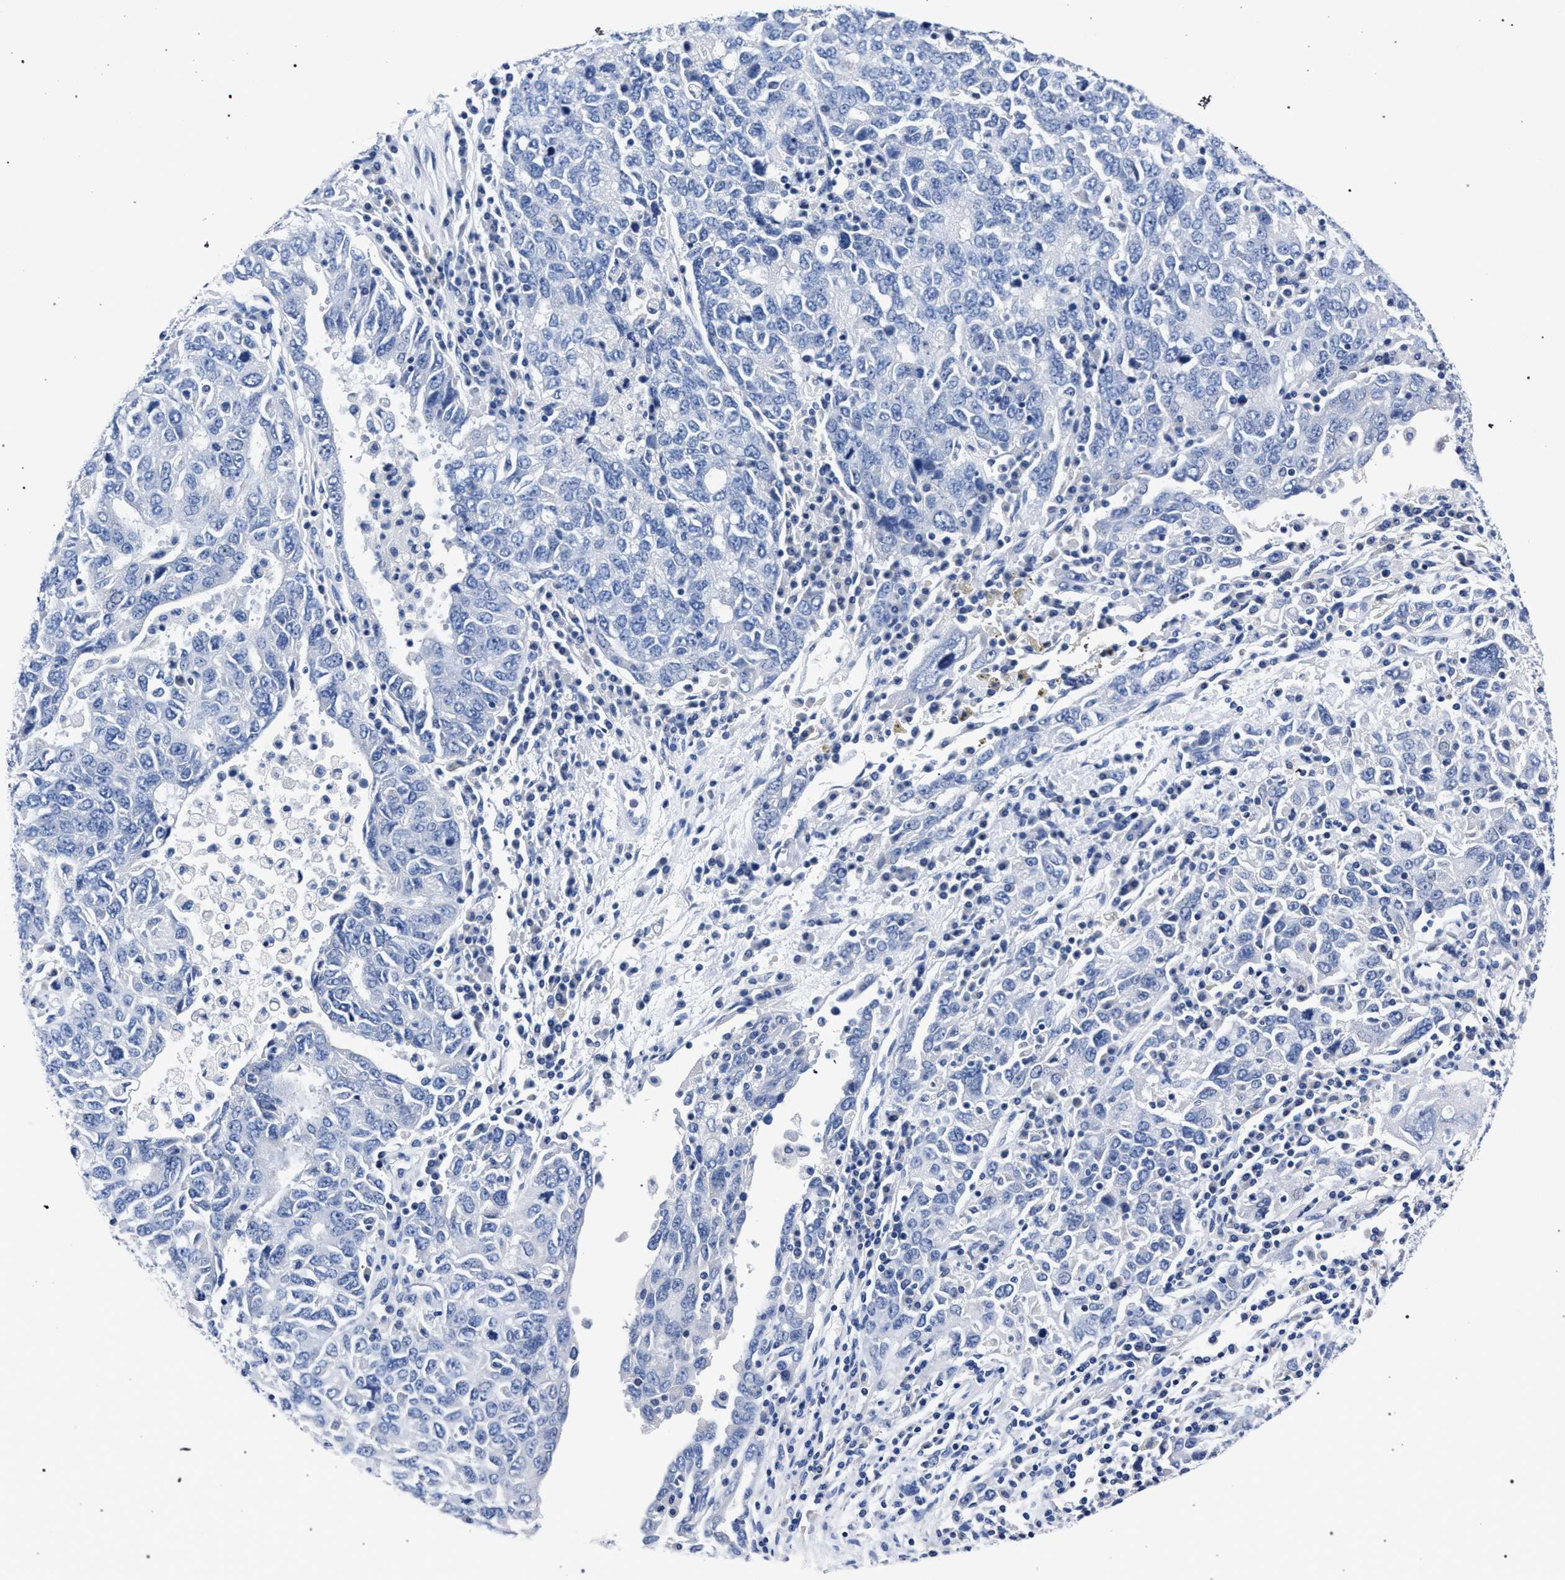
{"staining": {"intensity": "negative", "quantity": "none", "location": "none"}, "tissue": "ovarian cancer", "cell_type": "Tumor cells", "image_type": "cancer", "snomed": [{"axis": "morphology", "description": "Carcinoma, endometroid"}, {"axis": "topography", "description": "Ovary"}], "caption": "There is no significant expression in tumor cells of ovarian cancer. (DAB immunohistochemistry with hematoxylin counter stain).", "gene": "AKAP4", "patient": {"sex": "female", "age": 62}}